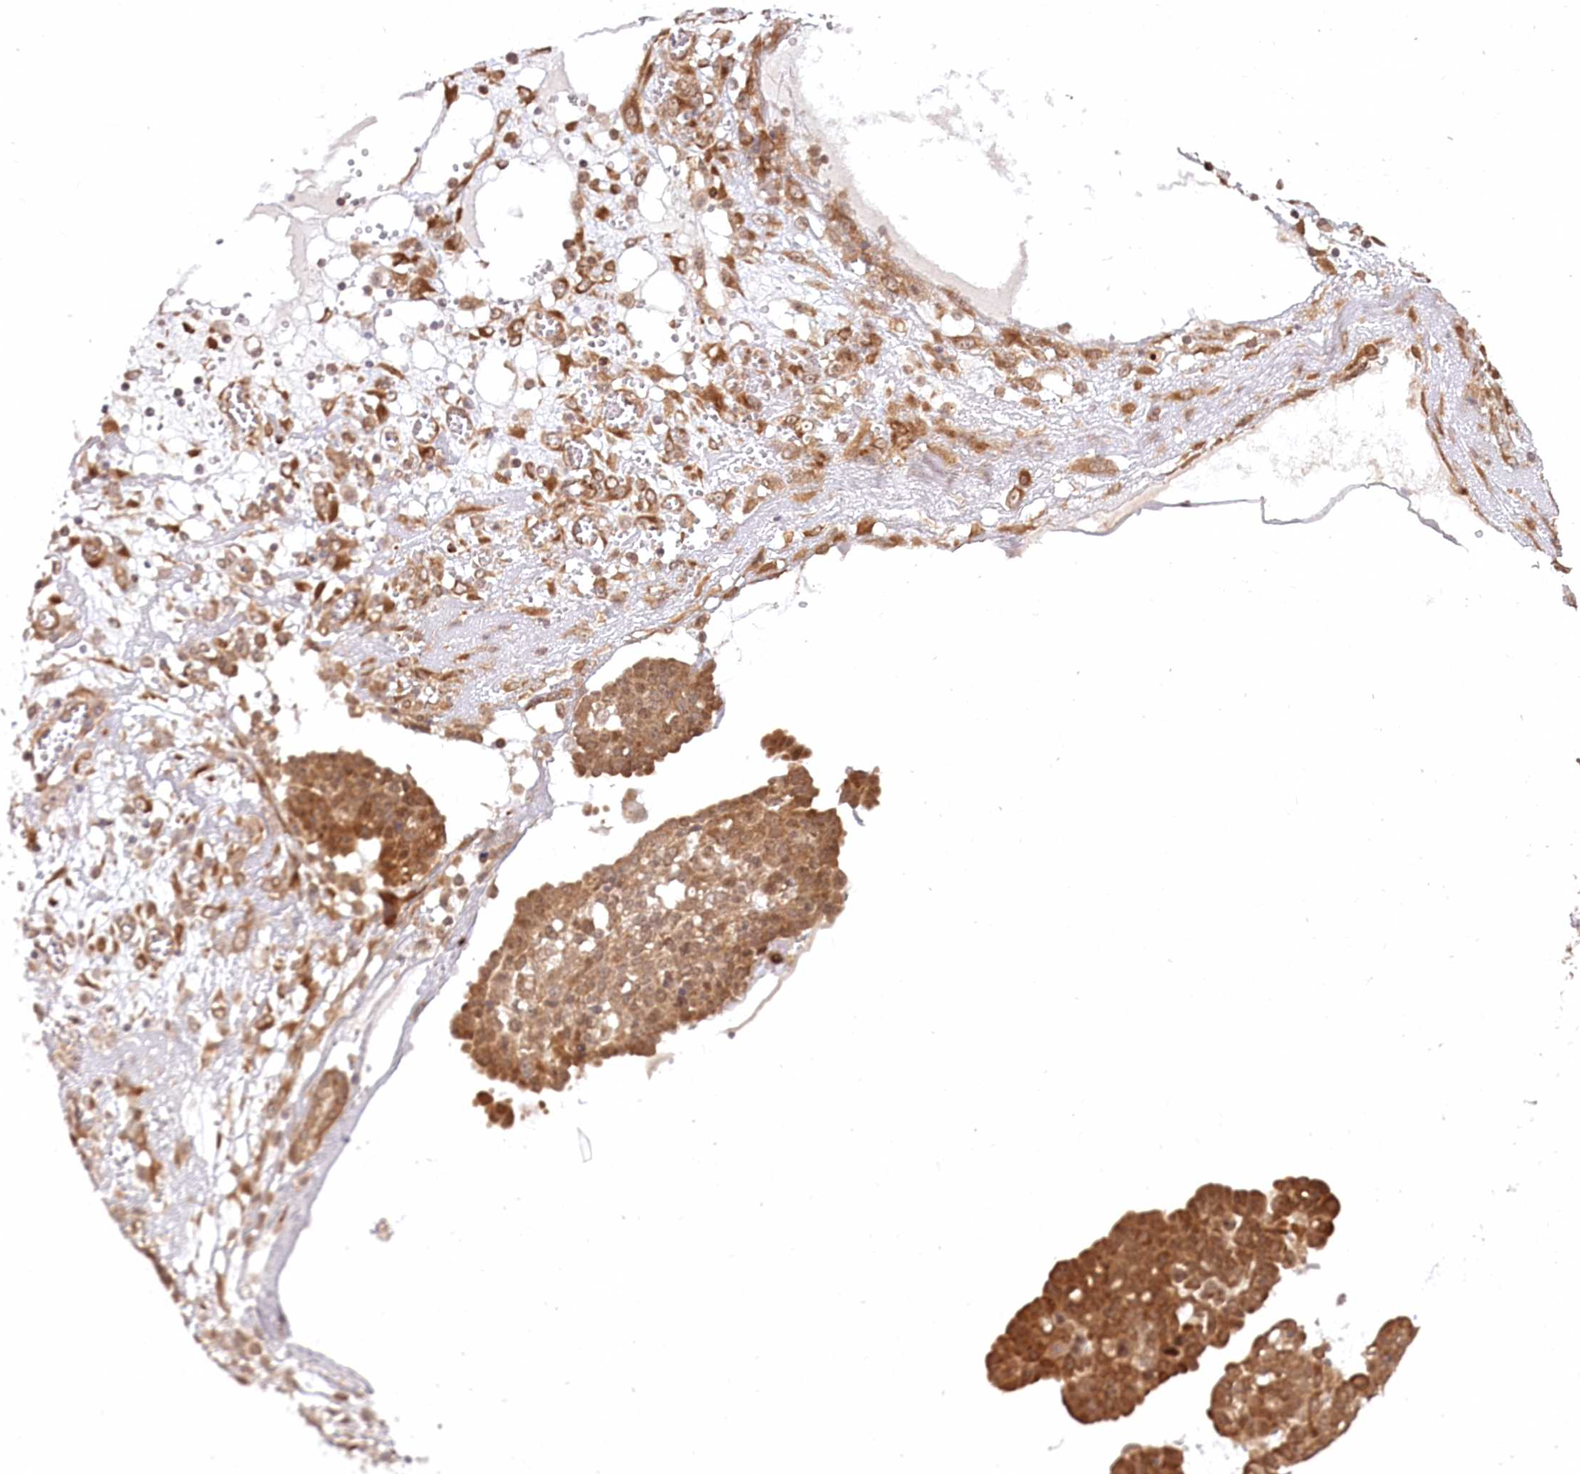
{"staining": {"intensity": "strong", "quantity": ">75%", "location": "cytoplasmic/membranous"}, "tissue": "ovarian cancer", "cell_type": "Tumor cells", "image_type": "cancer", "snomed": [{"axis": "morphology", "description": "Cystadenocarcinoma, serous, NOS"}, {"axis": "topography", "description": "Soft tissue"}, {"axis": "topography", "description": "Ovary"}], "caption": "This is a micrograph of immunohistochemistry staining of ovarian cancer (serous cystadenocarcinoma), which shows strong positivity in the cytoplasmic/membranous of tumor cells.", "gene": "CEP70", "patient": {"sex": "female", "age": 57}}